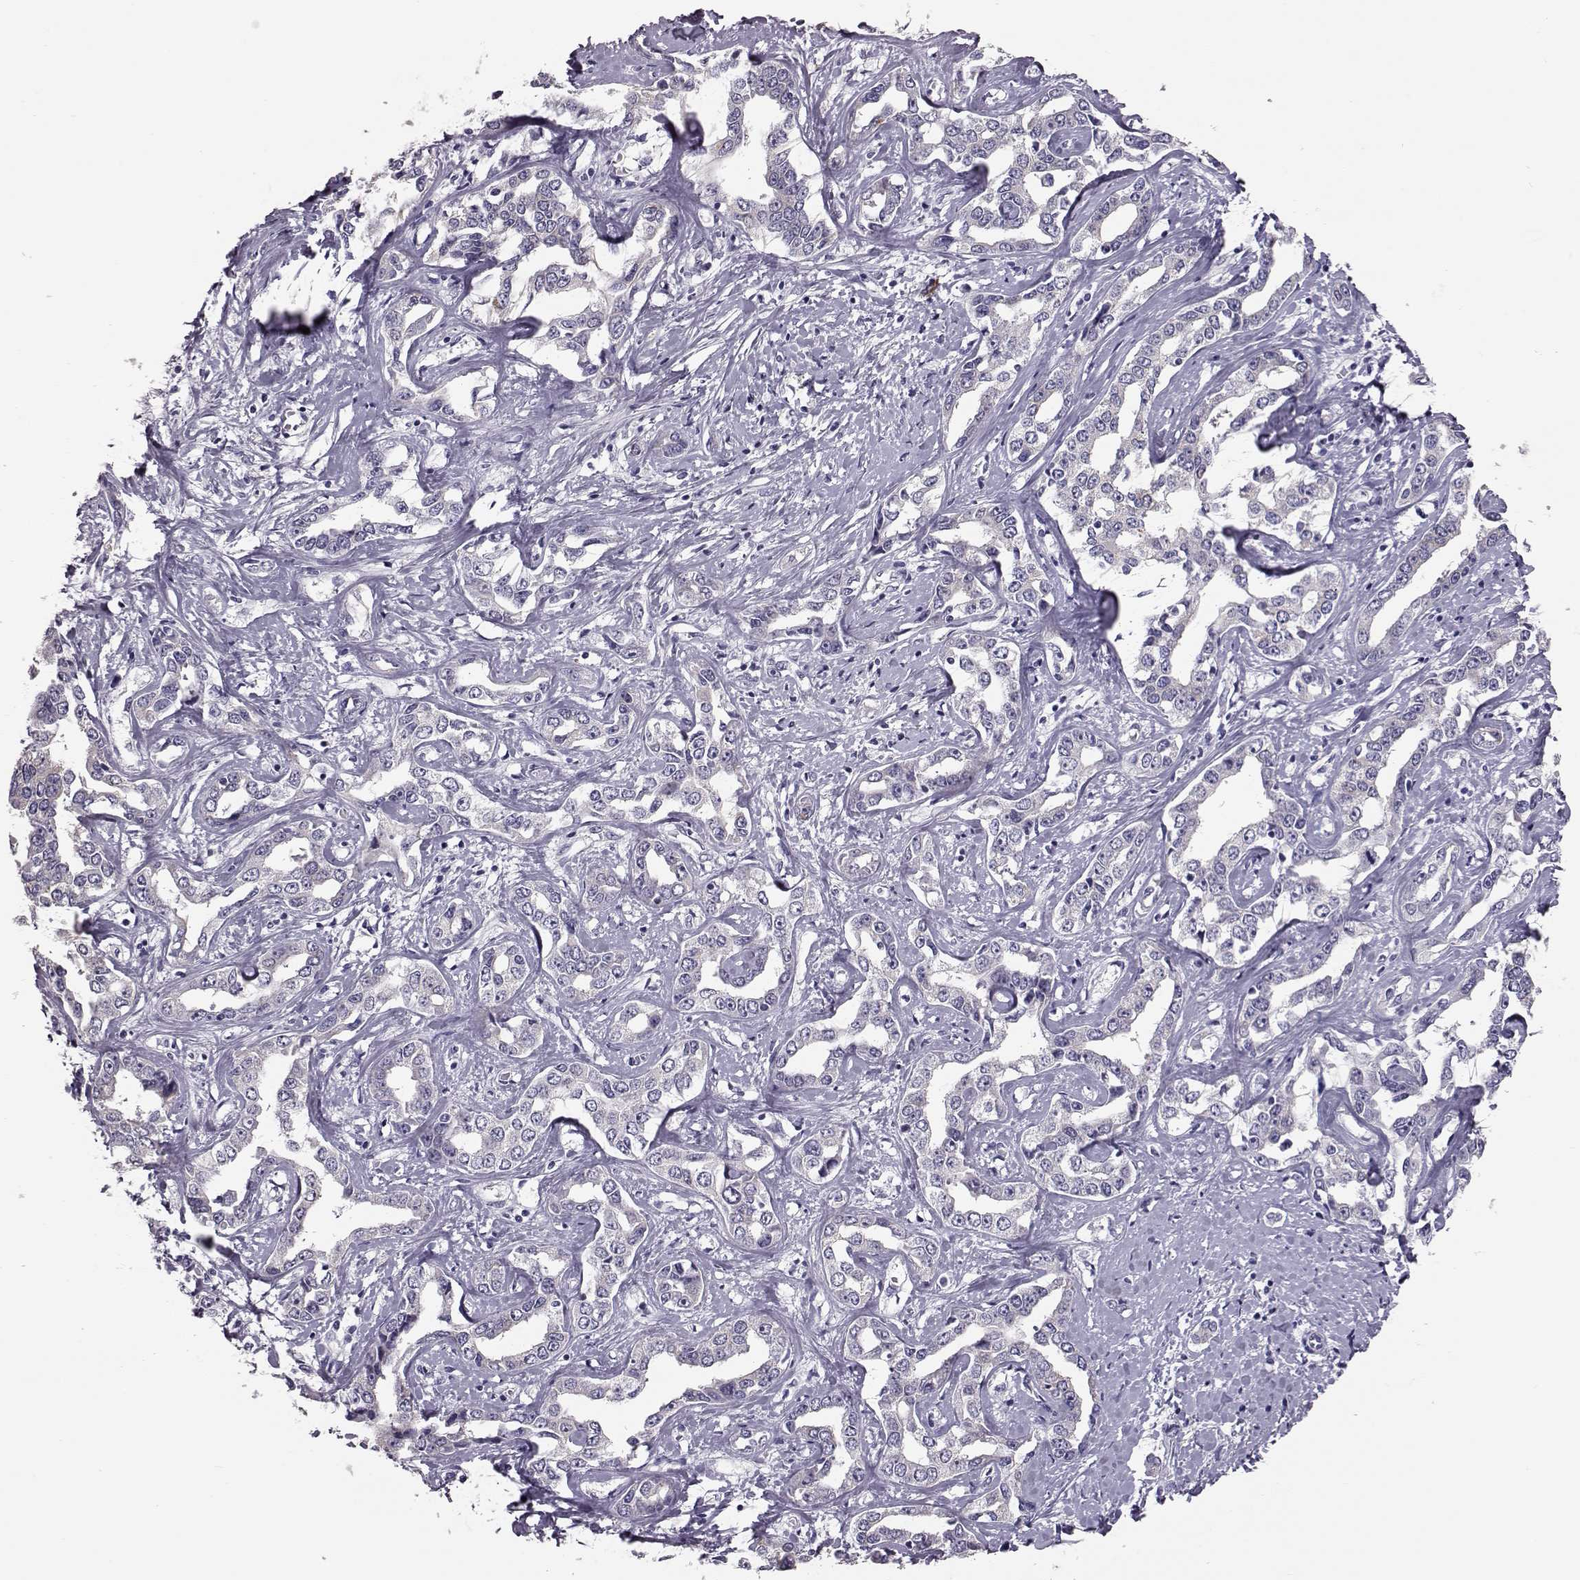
{"staining": {"intensity": "negative", "quantity": "none", "location": "none"}, "tissue": "liver cancer", "cell_type": "Tumor cells", "image_type": "cancer", "snomed": [{"axis": "morphology", "description": "Cholangiocarcinoma"}, {"axis": "topography", "description": "Liver"}], "caption": "The photomicrograph exhibits no significant staining in tumor cells of cholangiocarcinoma (liver).", "gene": "ADGRG5", "patient": {"sex": "male", "age": 59}}